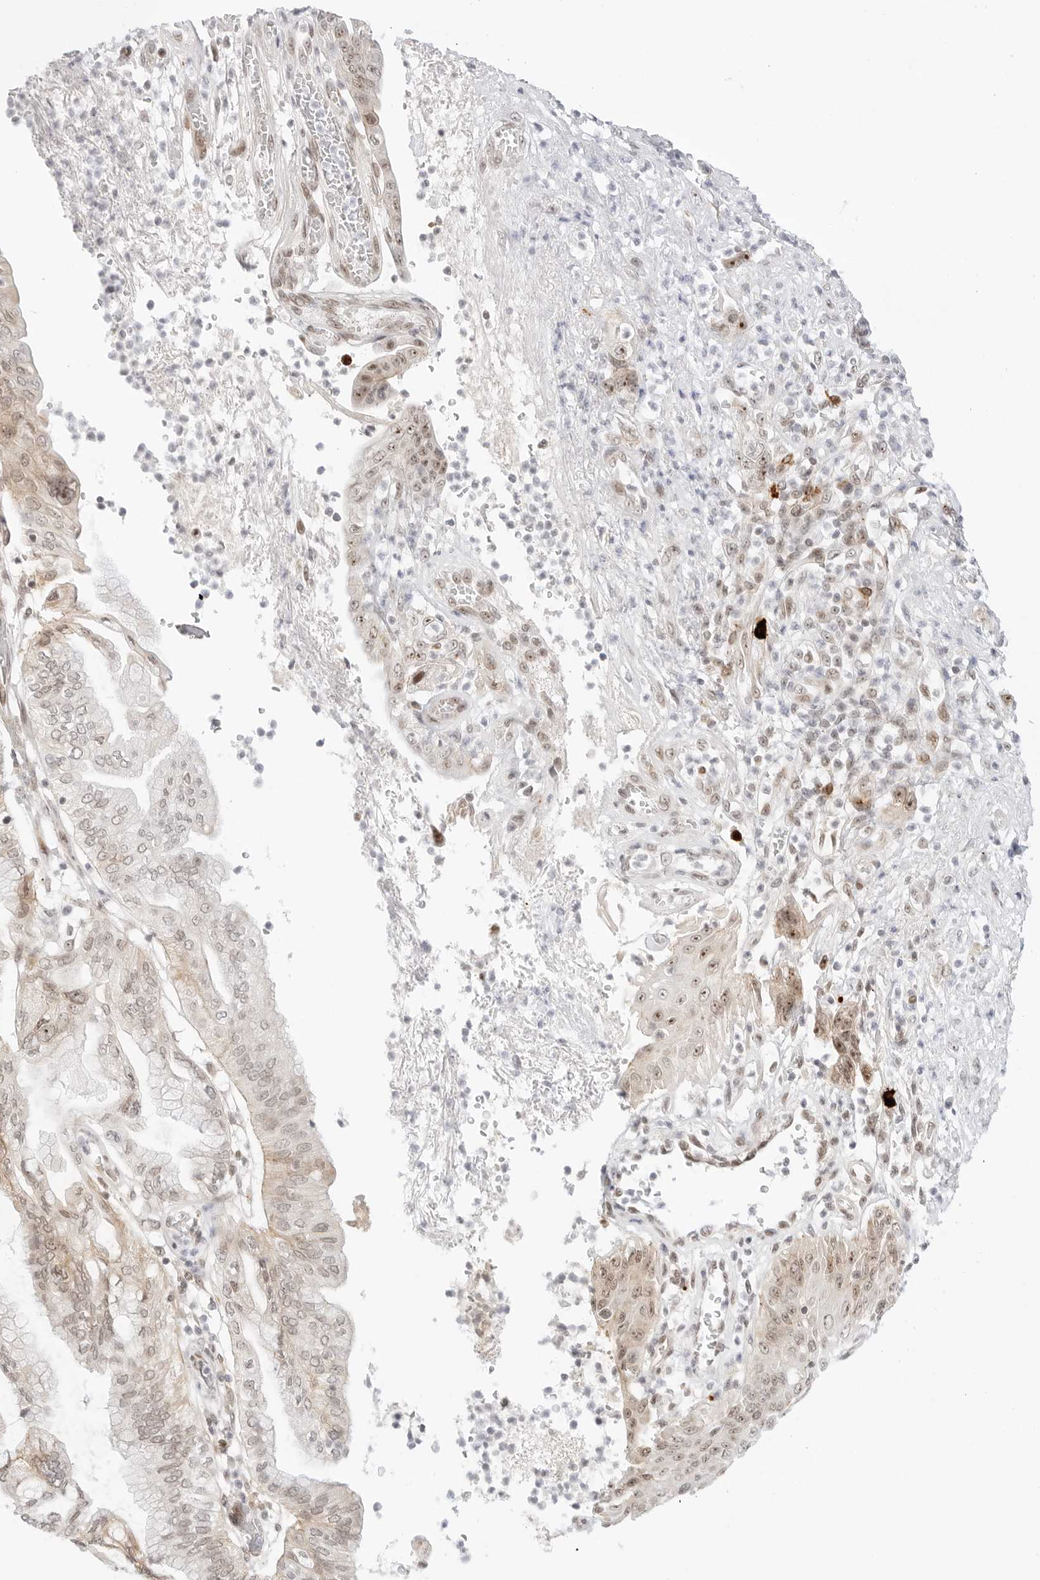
{"staining": {"intensity": "moderate", "quantity": ">75%", "location": "nuclear"}, "tissue": "pancreatic cancer", "cell_type": "Tumor cells", "image_type": "cancer", "snomed": [{"axis": "morphology", "description": "Adenocarcinoma, NOS"}, {"axis": "topography", "description": "Pancreas"}], "caption": "A brown stain shows moderate nuclear staining of a protein in human pancreatic adenocarcinoma tumor cells.", "gene": "HIPK3", "patient": {"sex": "female", "age": 73}}